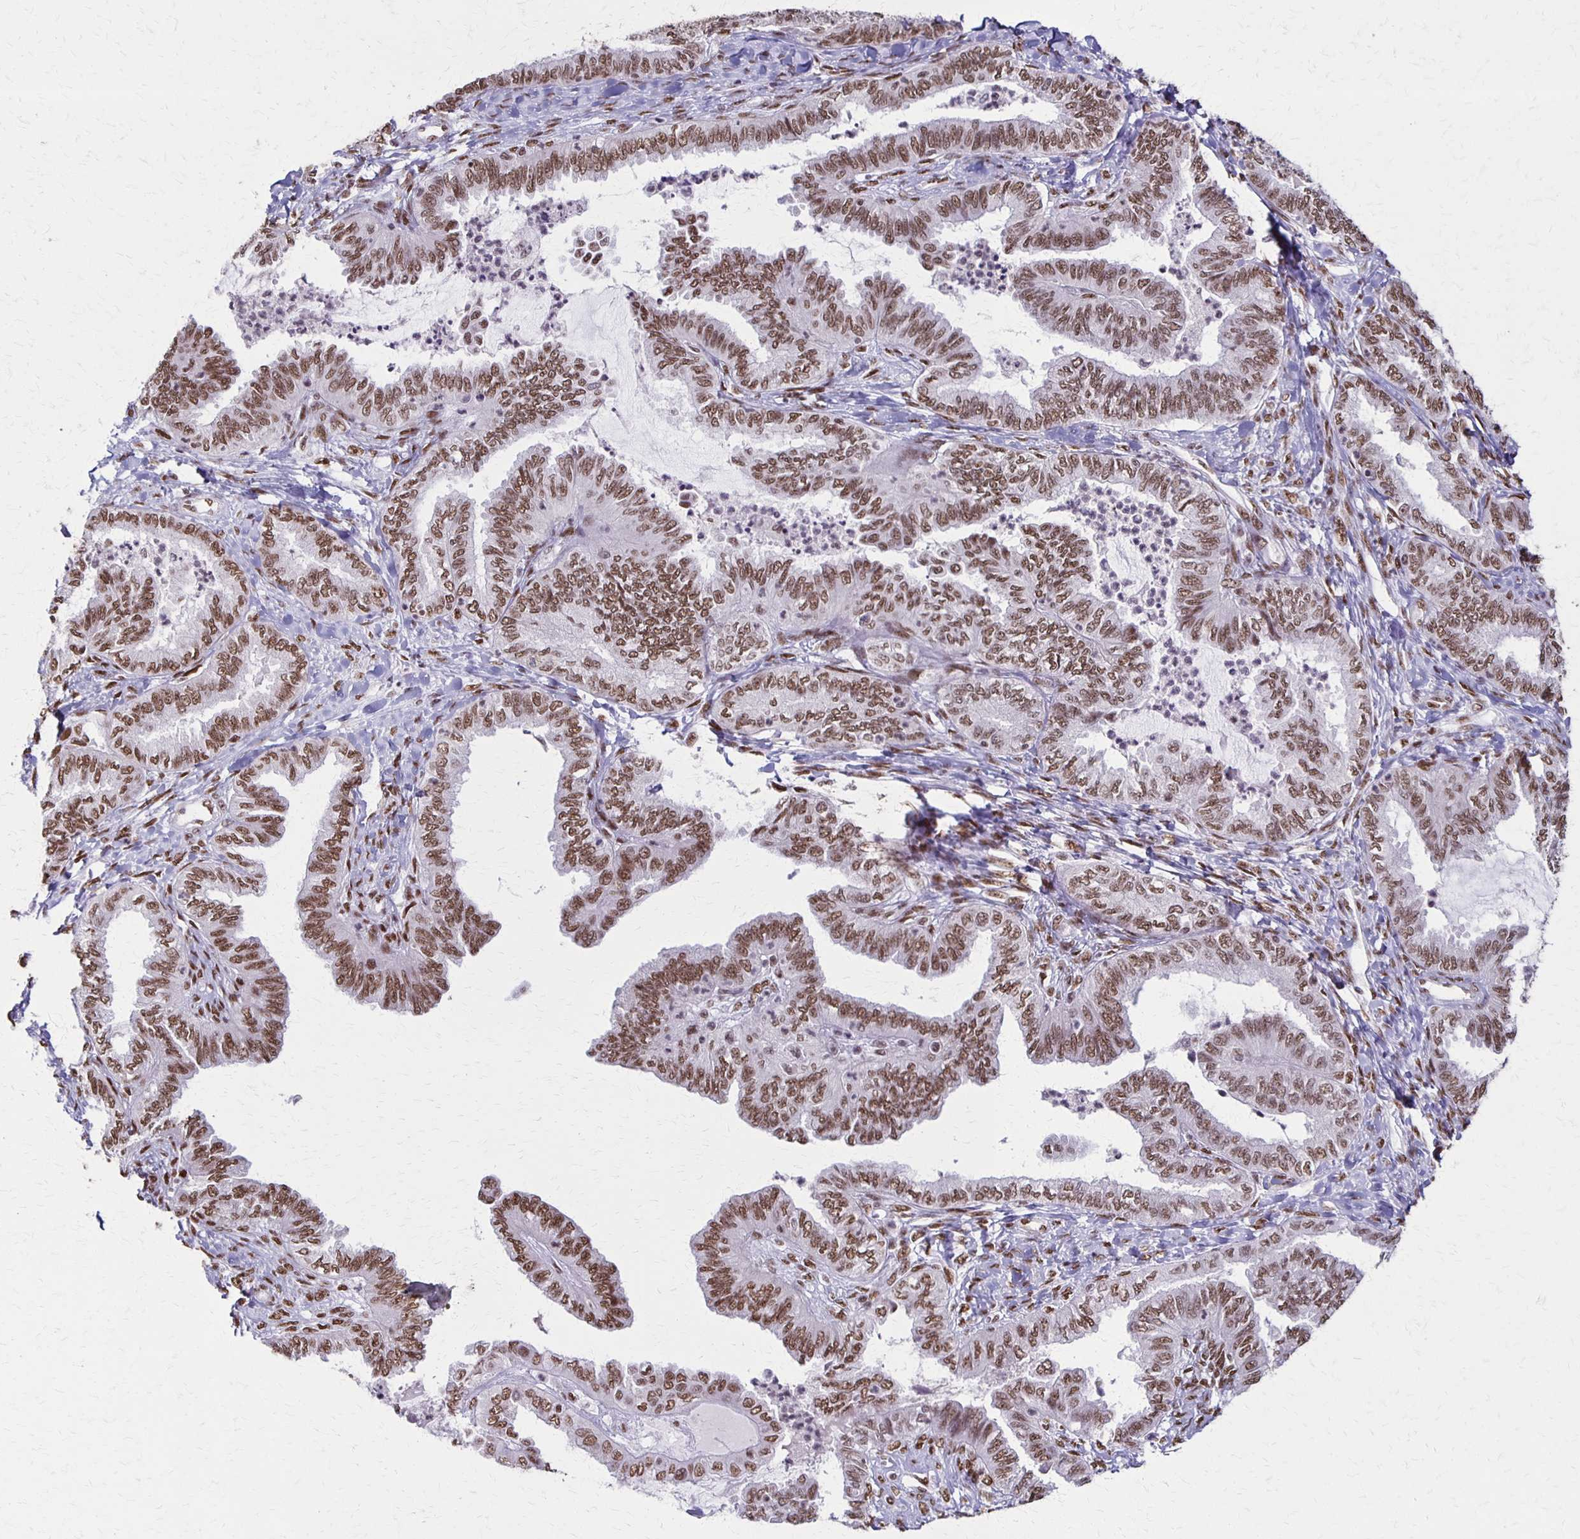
{"staining": {"intensity": "moderate", "quantity": "25%-75%", "location": "nuclear"}, "tissue": "ovarian cancer", "cell_type": "Tumor cells", "image_type": "cancer", "snomed": [{"axis": "morphology", "description": "Carcinoma, endometroid"}, {"axis": "topography", "description": "Ovary"}], "caption": "Immunohistochemical staining of endometroid carcinoma (ovarian) exhibits medium levels of moderate nuclear protein staining in about 25%-75% of tumor cells. Nuclei are stained in blue.", "gene": "XRCC6", "patient": {"sex": "female", "age": 70}}